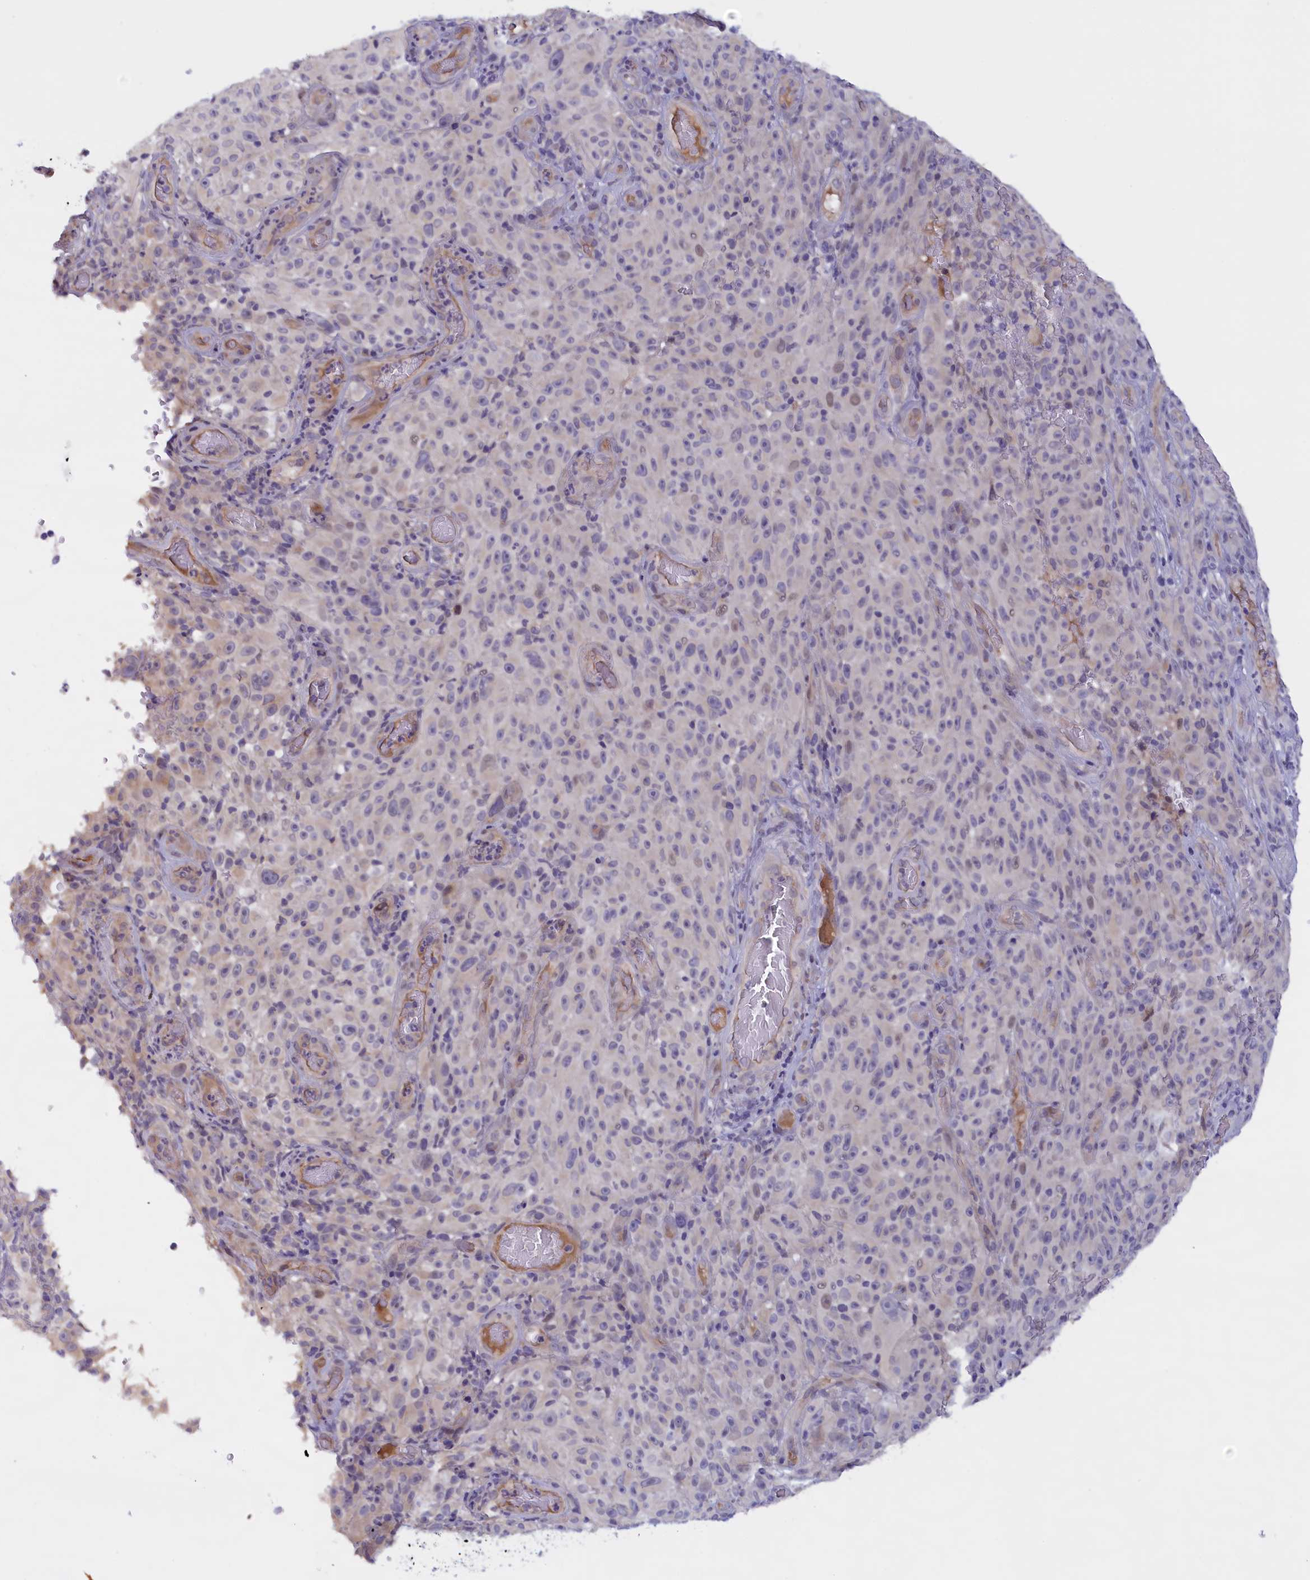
{"staining": {"intensity": "negative", "quantity": "none", "location": "none"}, "tissue": "melanoma", "cell_type": "Tumor cells", "image_type": "cancer", "snomed": [{"axis": "morphology", "description": "Malignant melanoma, NOS"}, {"axis": "topography", "description": "Skin"}], "caption": "Human melanoma stained for a protein using IHC displays no positivity in tumor cells.", "gene": "IGFALS", "patient": {"sex": "female", "age": 82}}